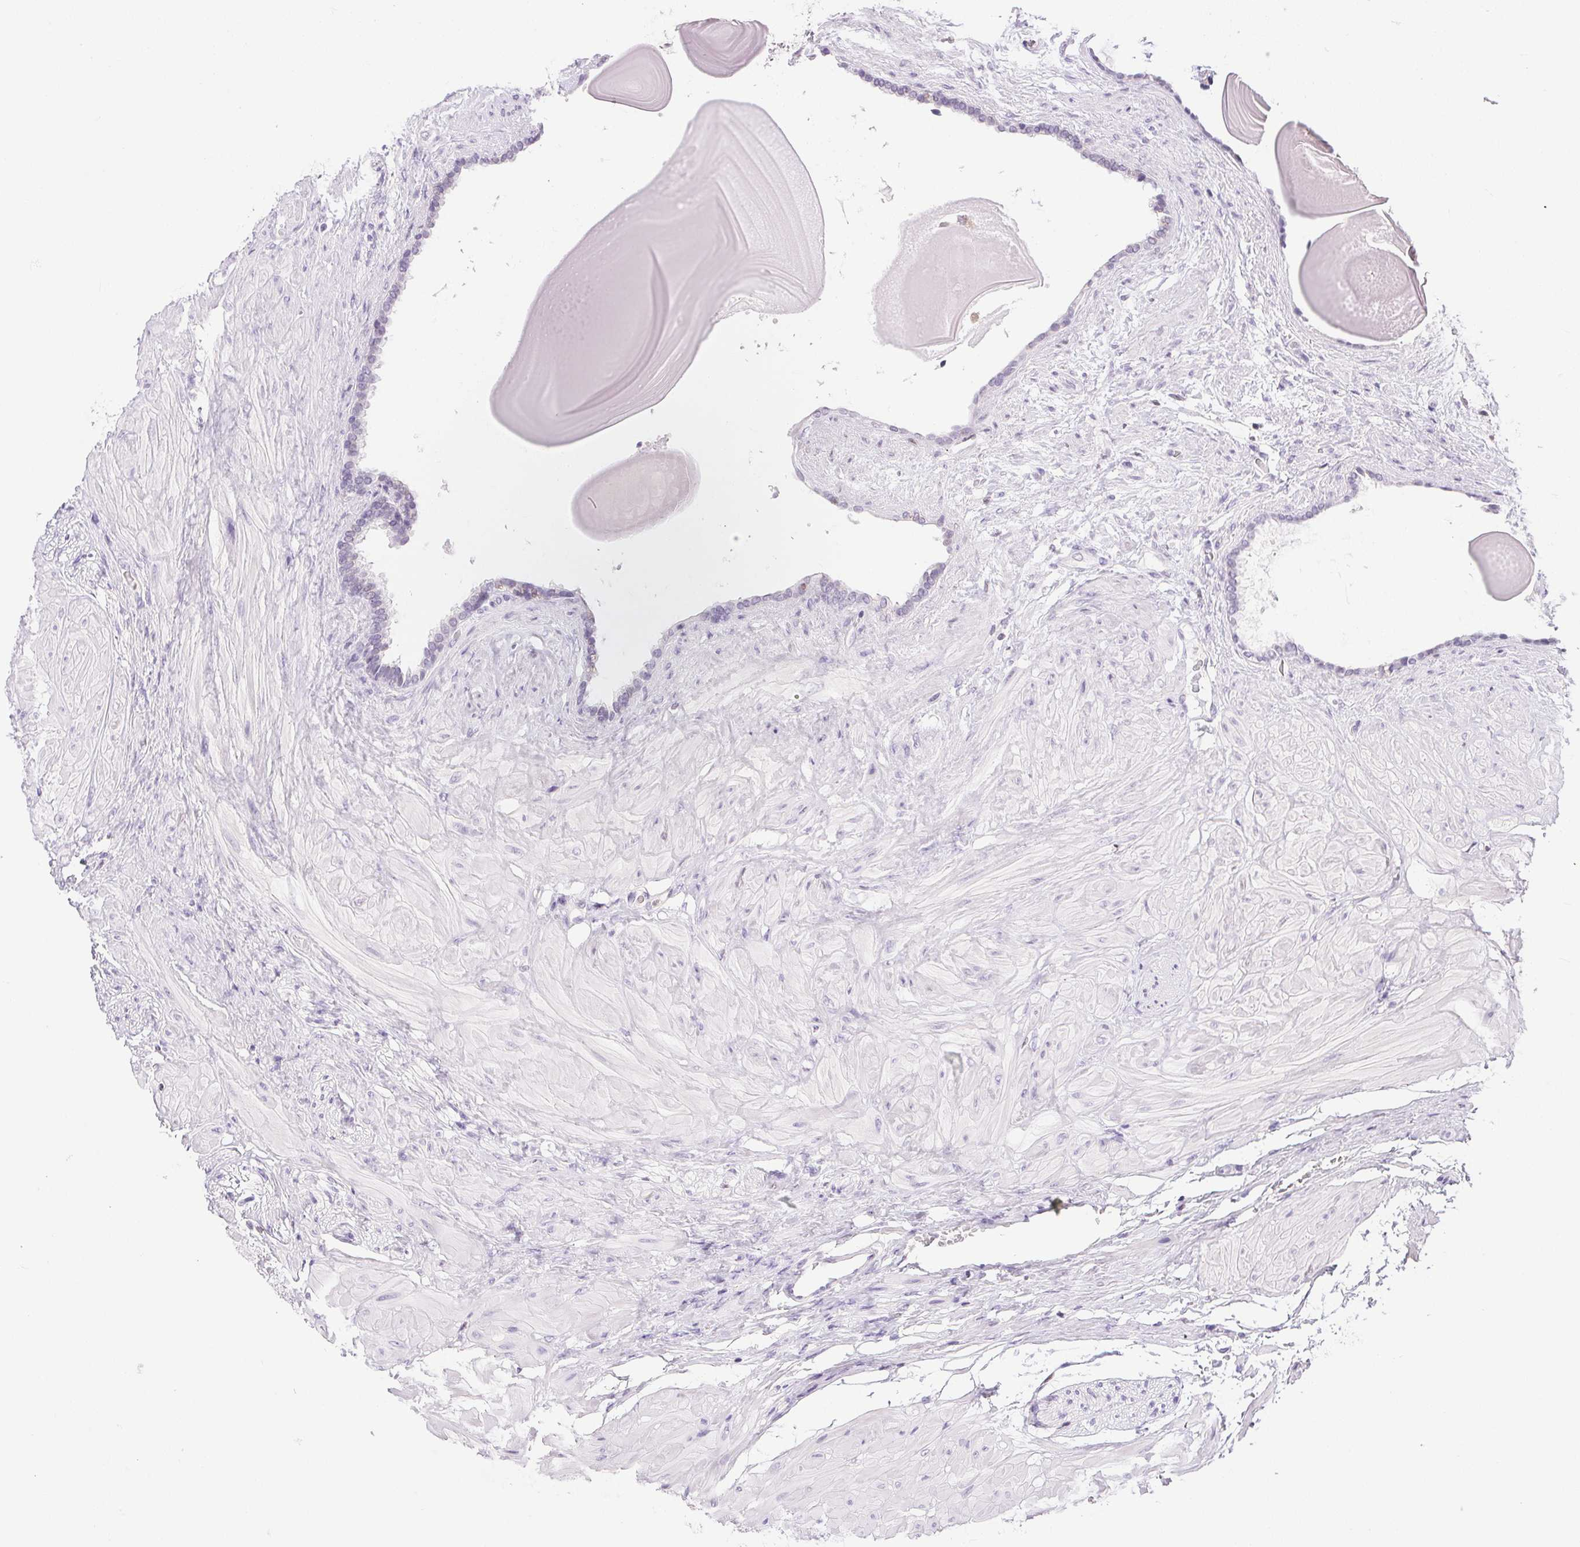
{"staining": {"intensity": "negative", "quantity": "none", "location": "none"}, "tissue": "seminal vesicle", "cell_type": "Glandular cells", "image_type": "normal", "snomed": [{"axis": "morphology", "description": "Normal tissue, NOS"}, {"axis": "topography", "description": "Seminal veicle"}], "caption": "Image shows no significant protein positivity in glandular cells of benign seminal vesicle. (DAB (3,3'-diaminobenzidine) immunohistochemistry visualized using brightfield microscopy, high magnification).", "gene": "PRL", "patient": {"sex": "male", "age": 57}}